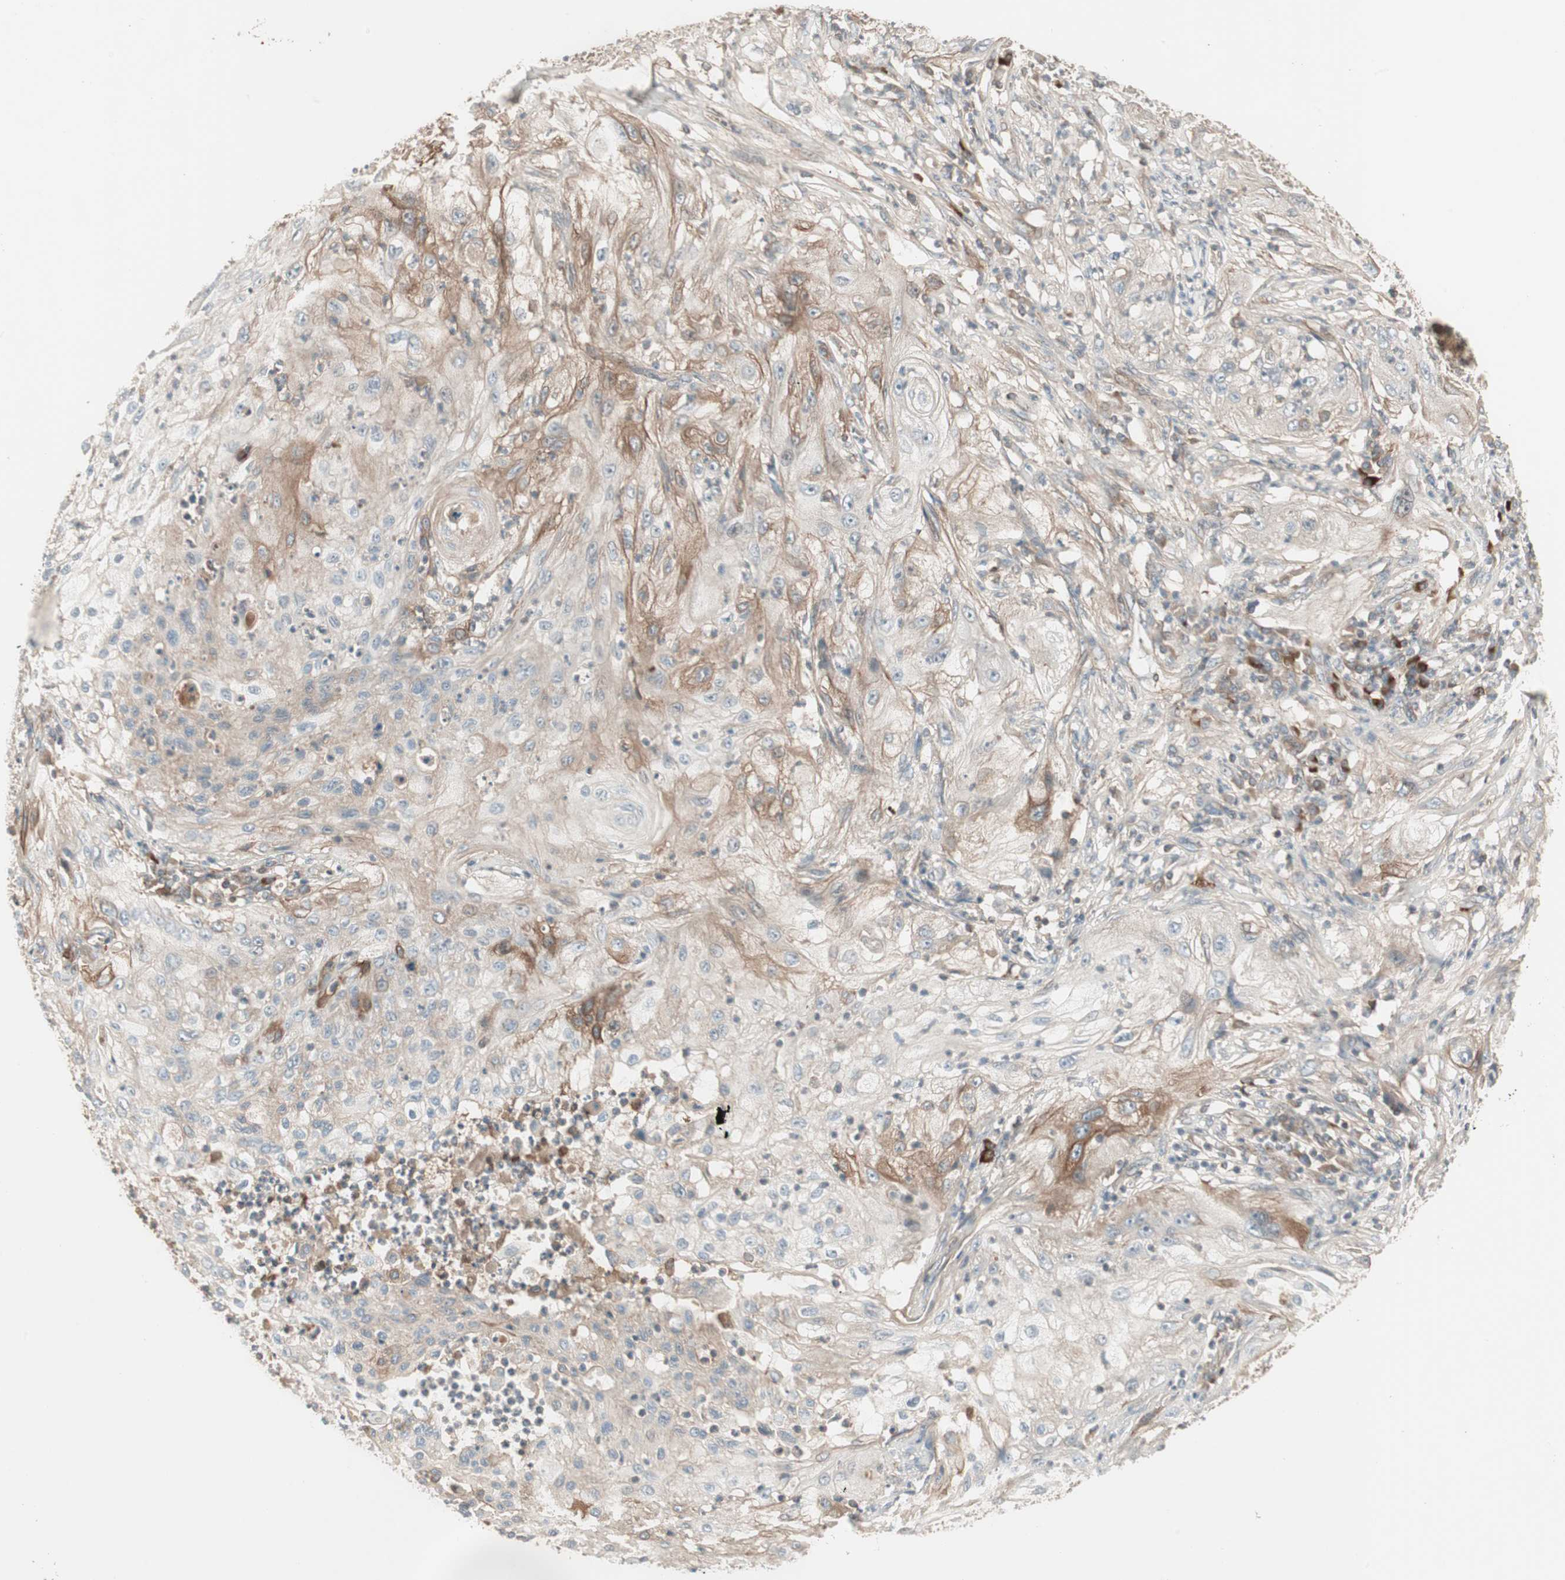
{"staining": {"intensity": "moderate", "quantity": "25%-75%", "location": "cytoplasmic/membranous"}, "tissue": "lung cancer", "cell_type": "Tumor cells", "image_type": "cancer", "snomed": [{"axis": "morphology", "description": "Inflammation, NOS"}, {"axis": "morphology", "description": "Squamous cell carcinoma, NOS"}, {"axis": "topography", "description": "Lymph node"}, {"axis": "topography", "description": "Soft tissue"}, {"axis": "topography", "description": "Lung"}], "caption": "Squamous cell carcinoma (lung) was stained to show a protein in brown. There is medium levels of moderate cytoplasmic/membranous staining in approximately 25%-75% of tumor cells.", "gene": "TFPI", "patient": {"sex": "male", "age": 66}}